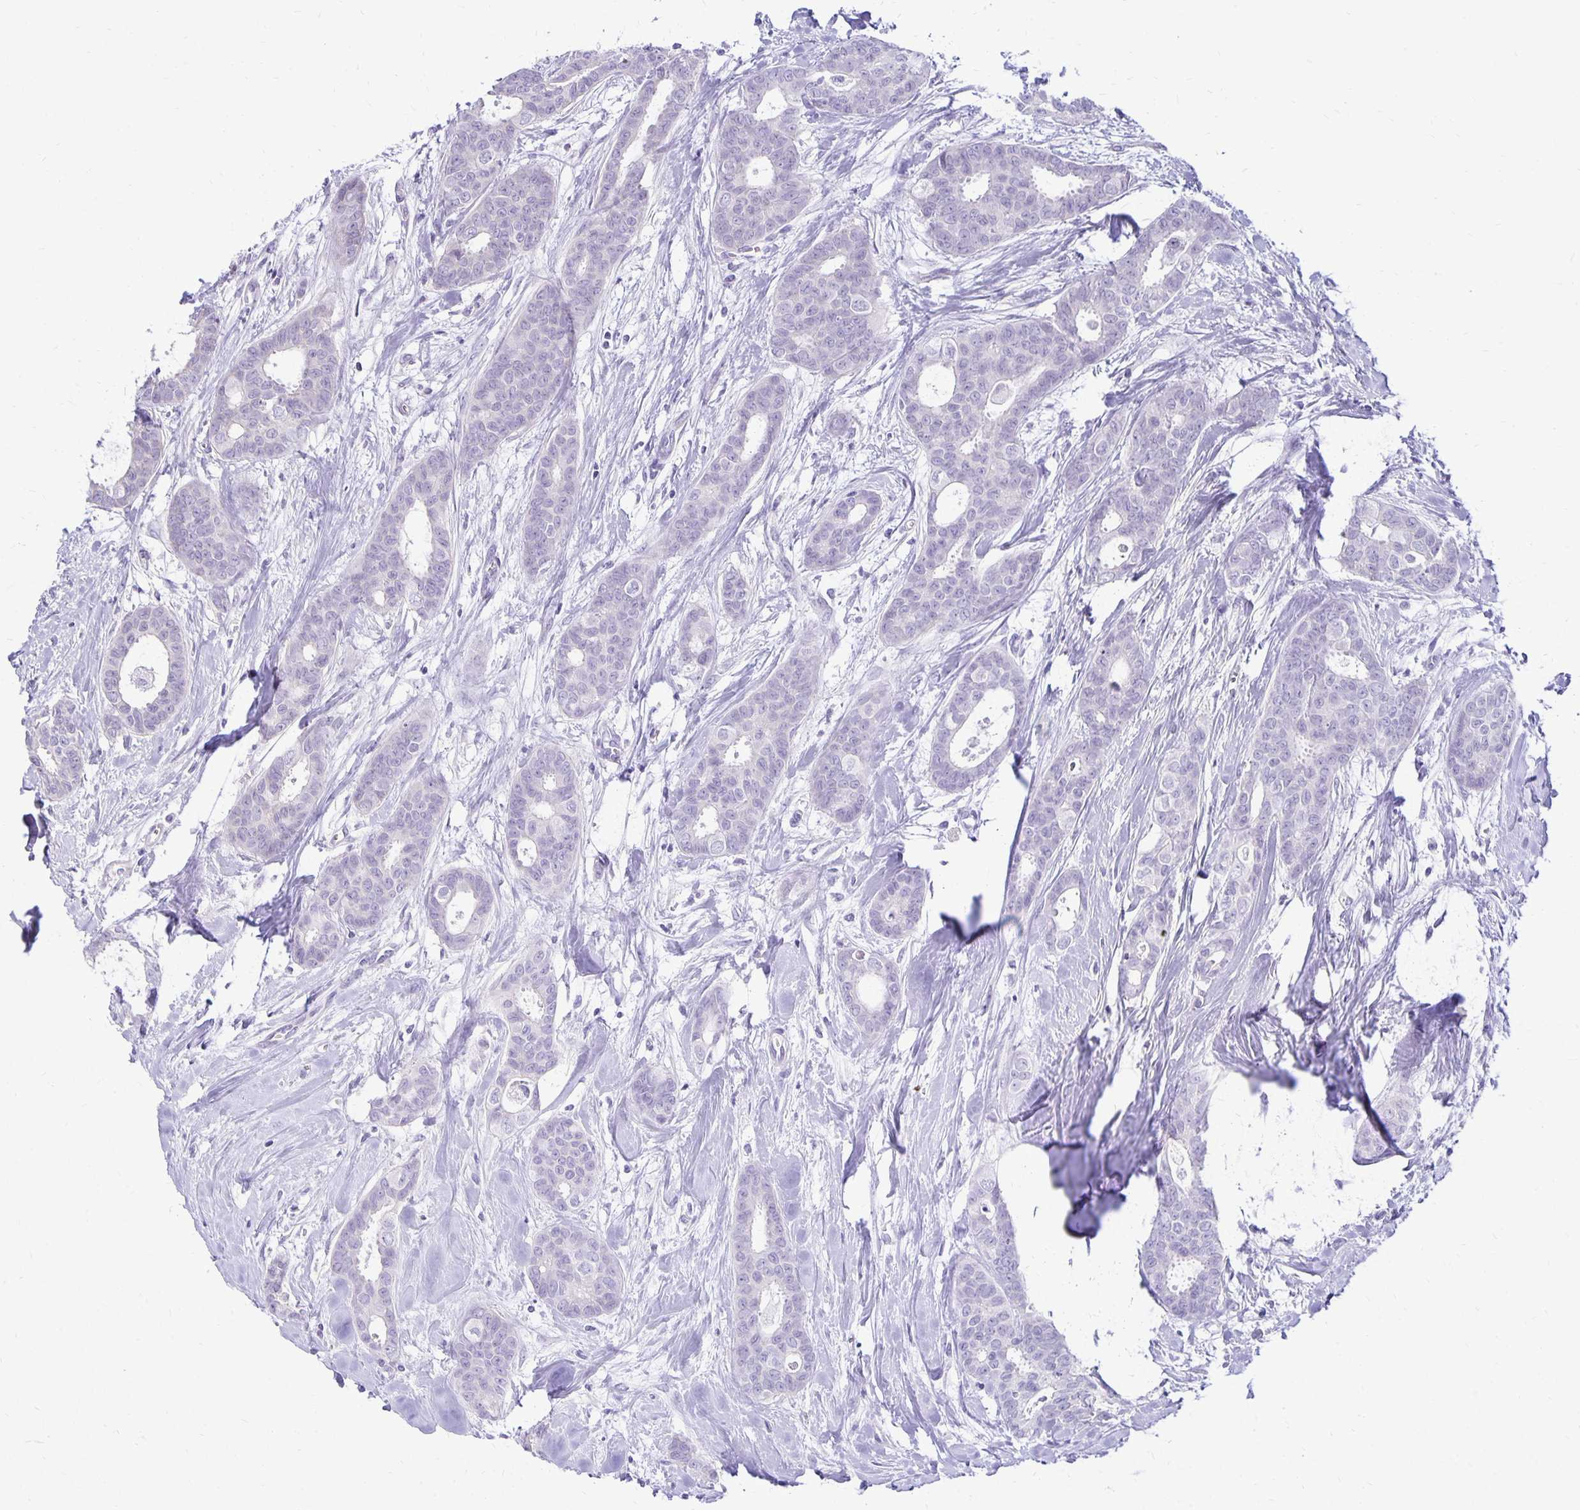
{"staining": {"intensity": "negative", "quantity": "none", "location": "none"}, "tissue": "breast cancer", "cell_type": "Tumor cells", "image_type": "cancer", "snomed": [{"axis": "morphology", "description": "Duct carcinoma"}, {"axis": "topography", "description": "Breast"}], "caption": "Histopathology image shows no significant protein staining in tumor cells of breast cancer.", "gene": "FN3K", "patient": {"sex": "female", "age": 45}}